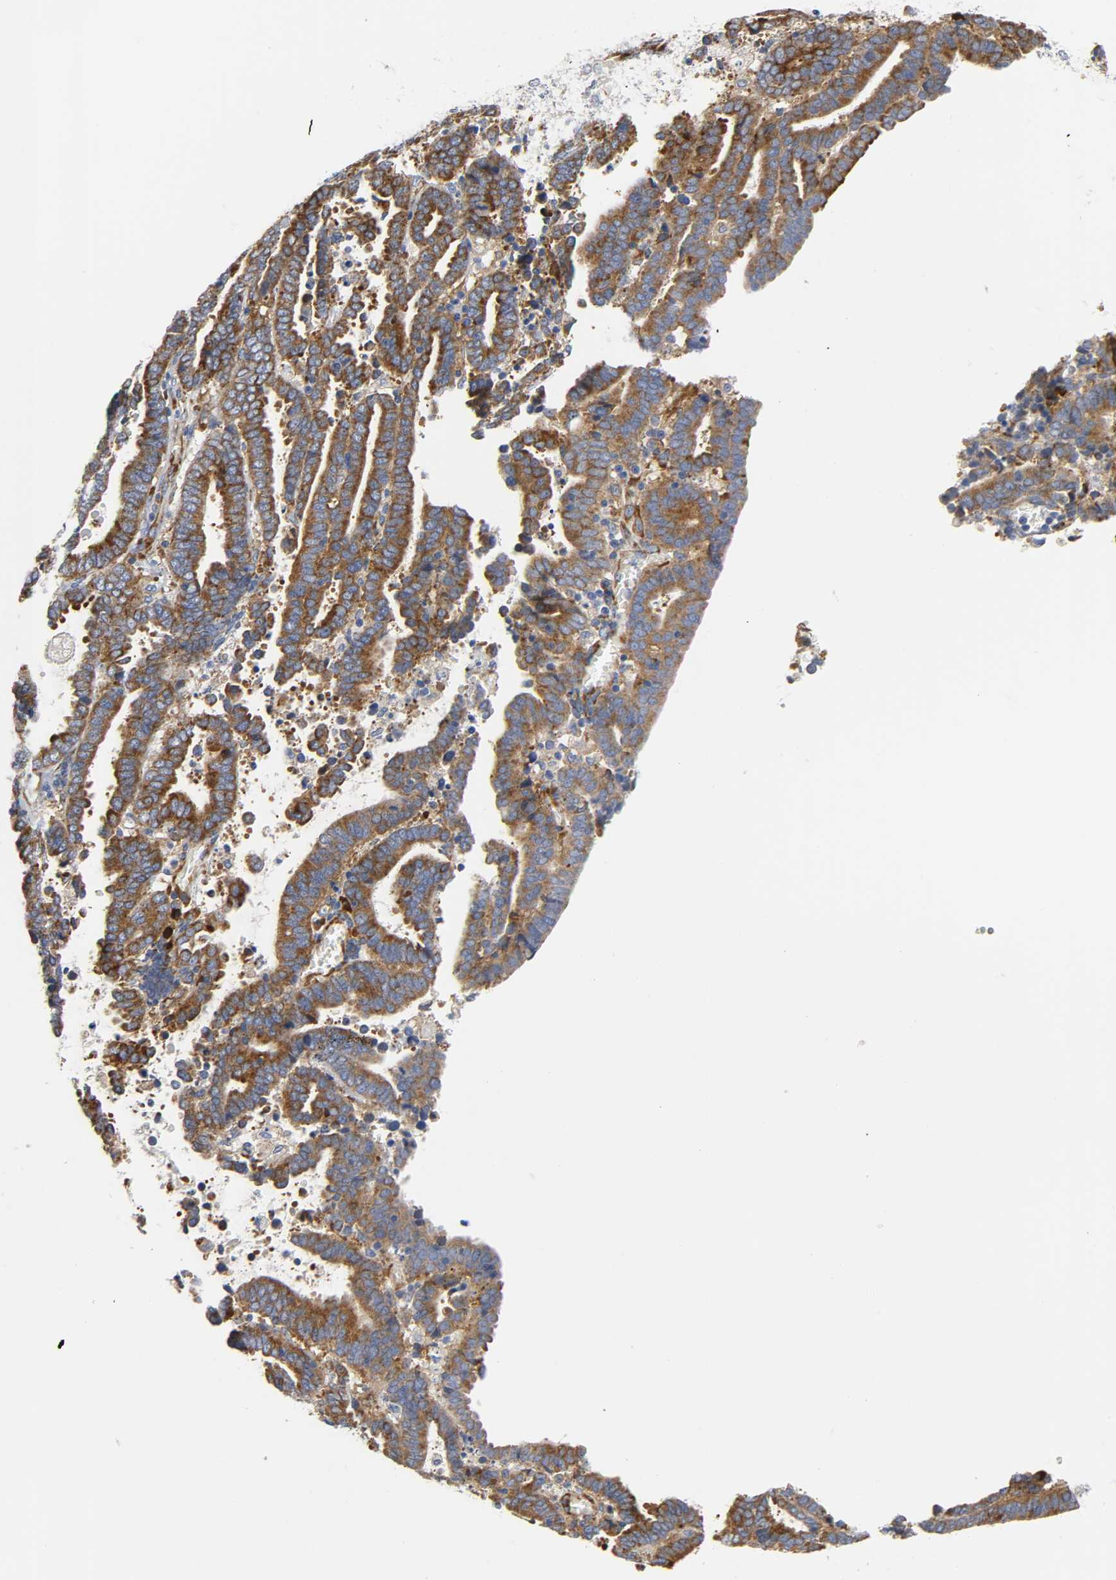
{"staining": {"intensity": "strong", "quantity": ">75%", "location": "cytoplasmic/membranous"}, "tissue": "endometrial cancer", "cell_type": "Tumor cells", "image_type": "cancer", "snomed": [{"axis": "morphology", "description": "Adenocarcinoma, NOS"}, {"axis": "topography", "description": "Uterus"}], "caption": "High-power microscopy captured an immunohistochemistry image of endometrial adenocarcinoma, revealing strong cytoplasmic/membranous positivity in about >75% of tumor cells.", "gene": "REL", "patient": {"sex": "female", "age": 83}}